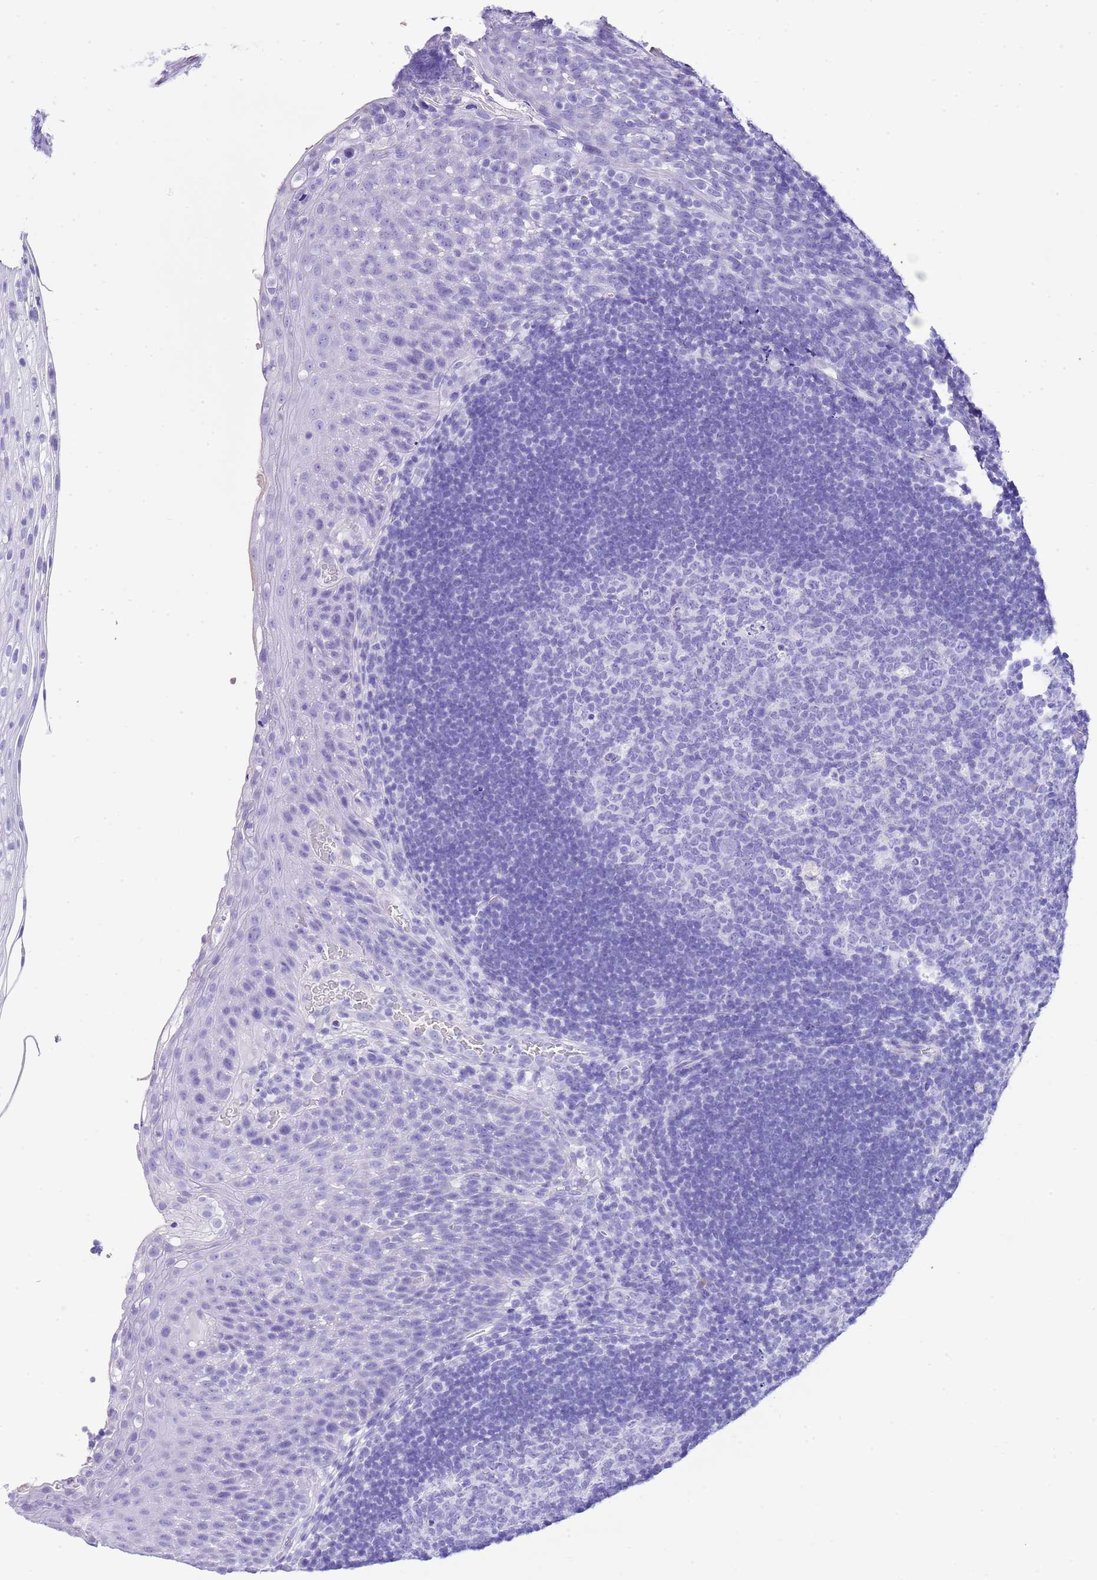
{"staining": {"intensity": "negative", "quantity": "none", "location": "none"}, "tissue": "tonsil", "cell_type": "Germinal center cells", "image_type": "normal", "snomed": [{"axis": "morphology", "description": "Normal tissue, NOS"}, {"axis": "topography", "description": "Tonsil"}], "caption": "Image shows no protein staining in germinal center cells of unremarkable tonsil.", "gene": "KCNC1", "patient": {"sex": "male", "age": 17}}